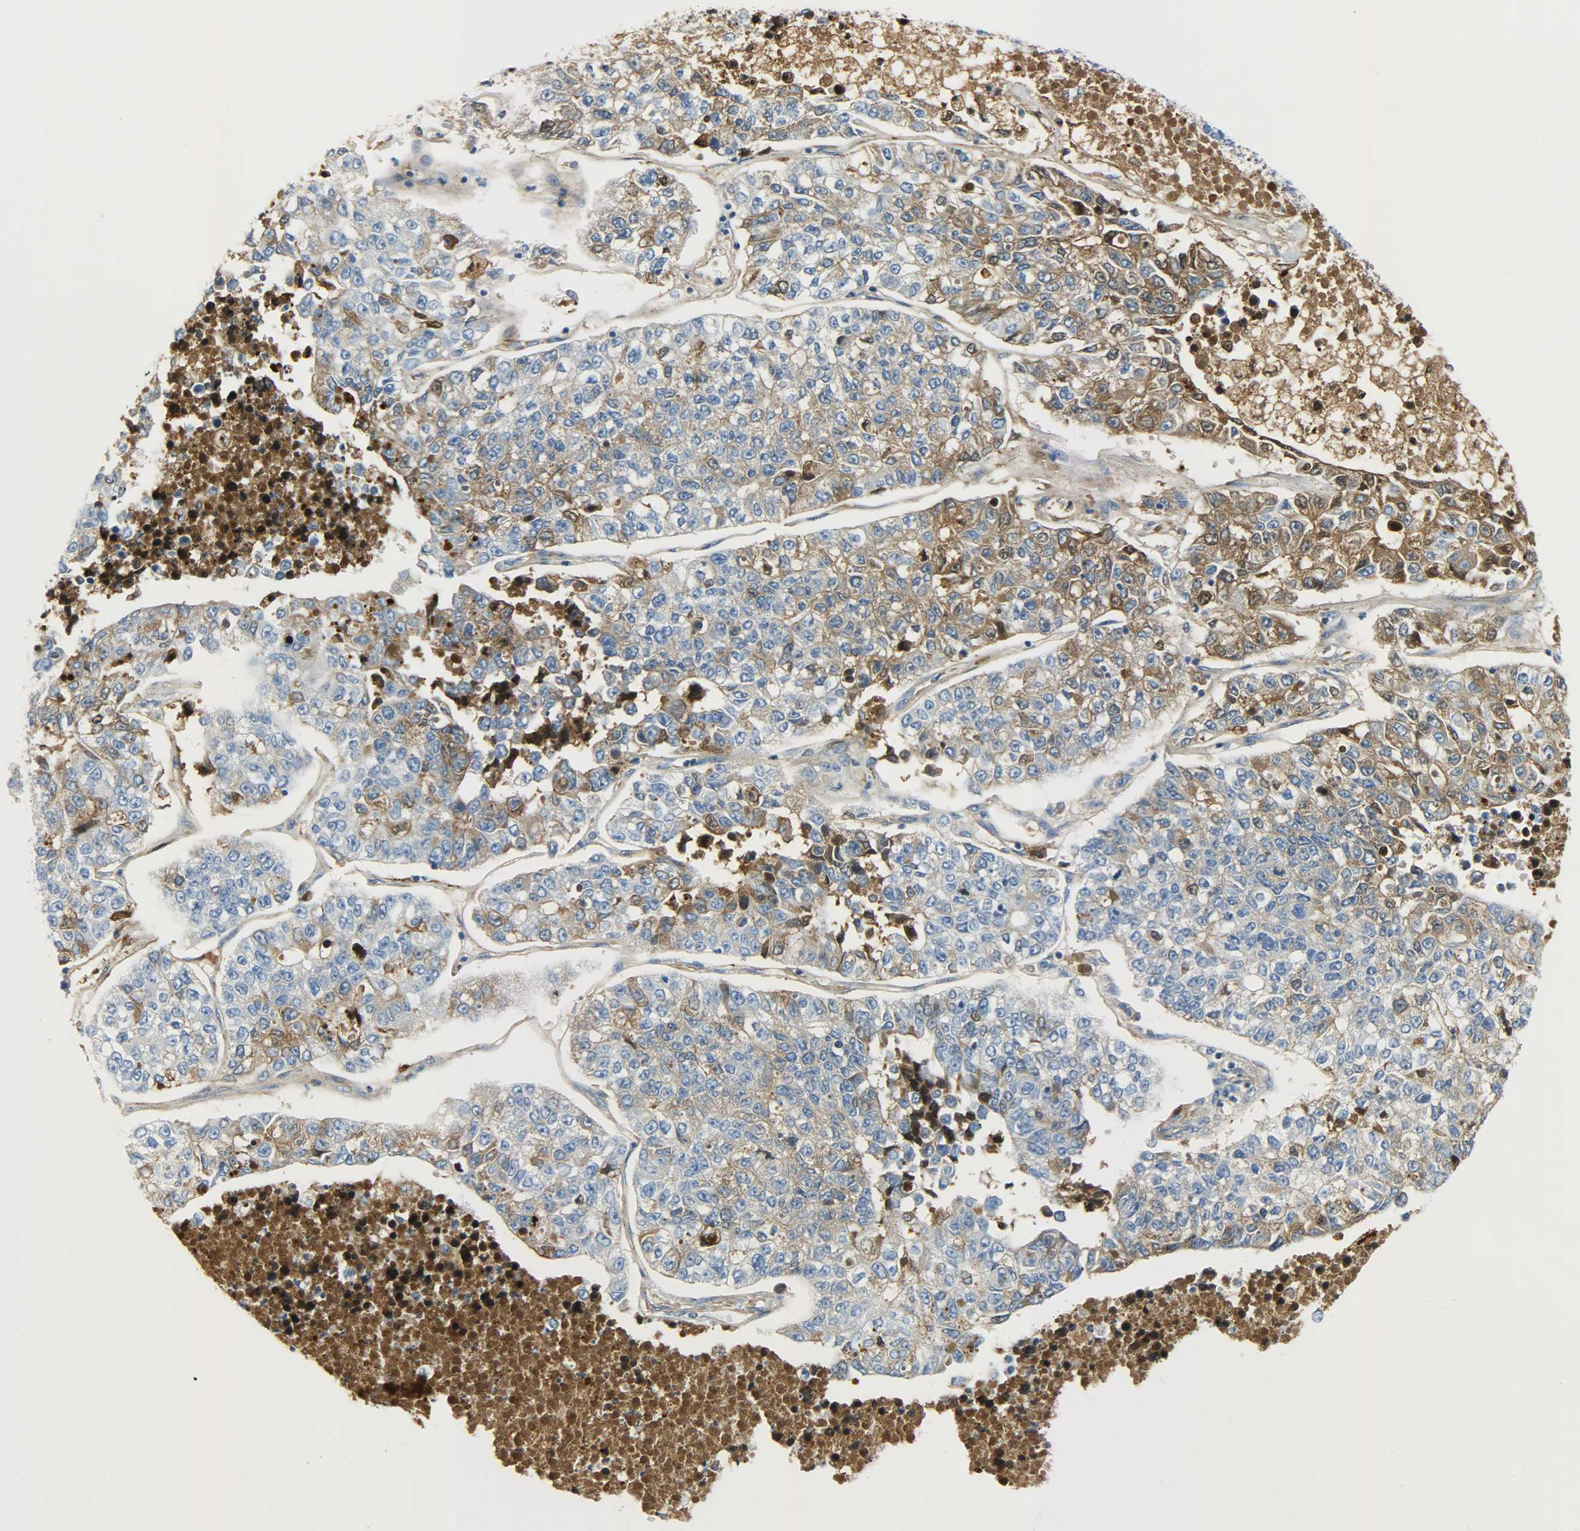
{"staining": {"intensity": "moderate", "quantity": ">75%", "location": "cytoplasmic/membranous"}, "tissue": "lung cancer", "cell_type": "Tumor cells", "image_type": "cancer", "snomed": [{"axis": "morphology", "description": "Adenocarcinoma, NOS"}, {"axis": "topography", "description": "Lung"}], "caption": "DAB immunohistochemical staining of lung adenocarcinoma demonstrates moderate cytoplasmic/membranous protein positivity in about >75% of tumor cells. (Brightfield microscopy of DAB IHC at high magnification).", "gene": "CRP", "patient": {"sex": "male", "age": 49}}